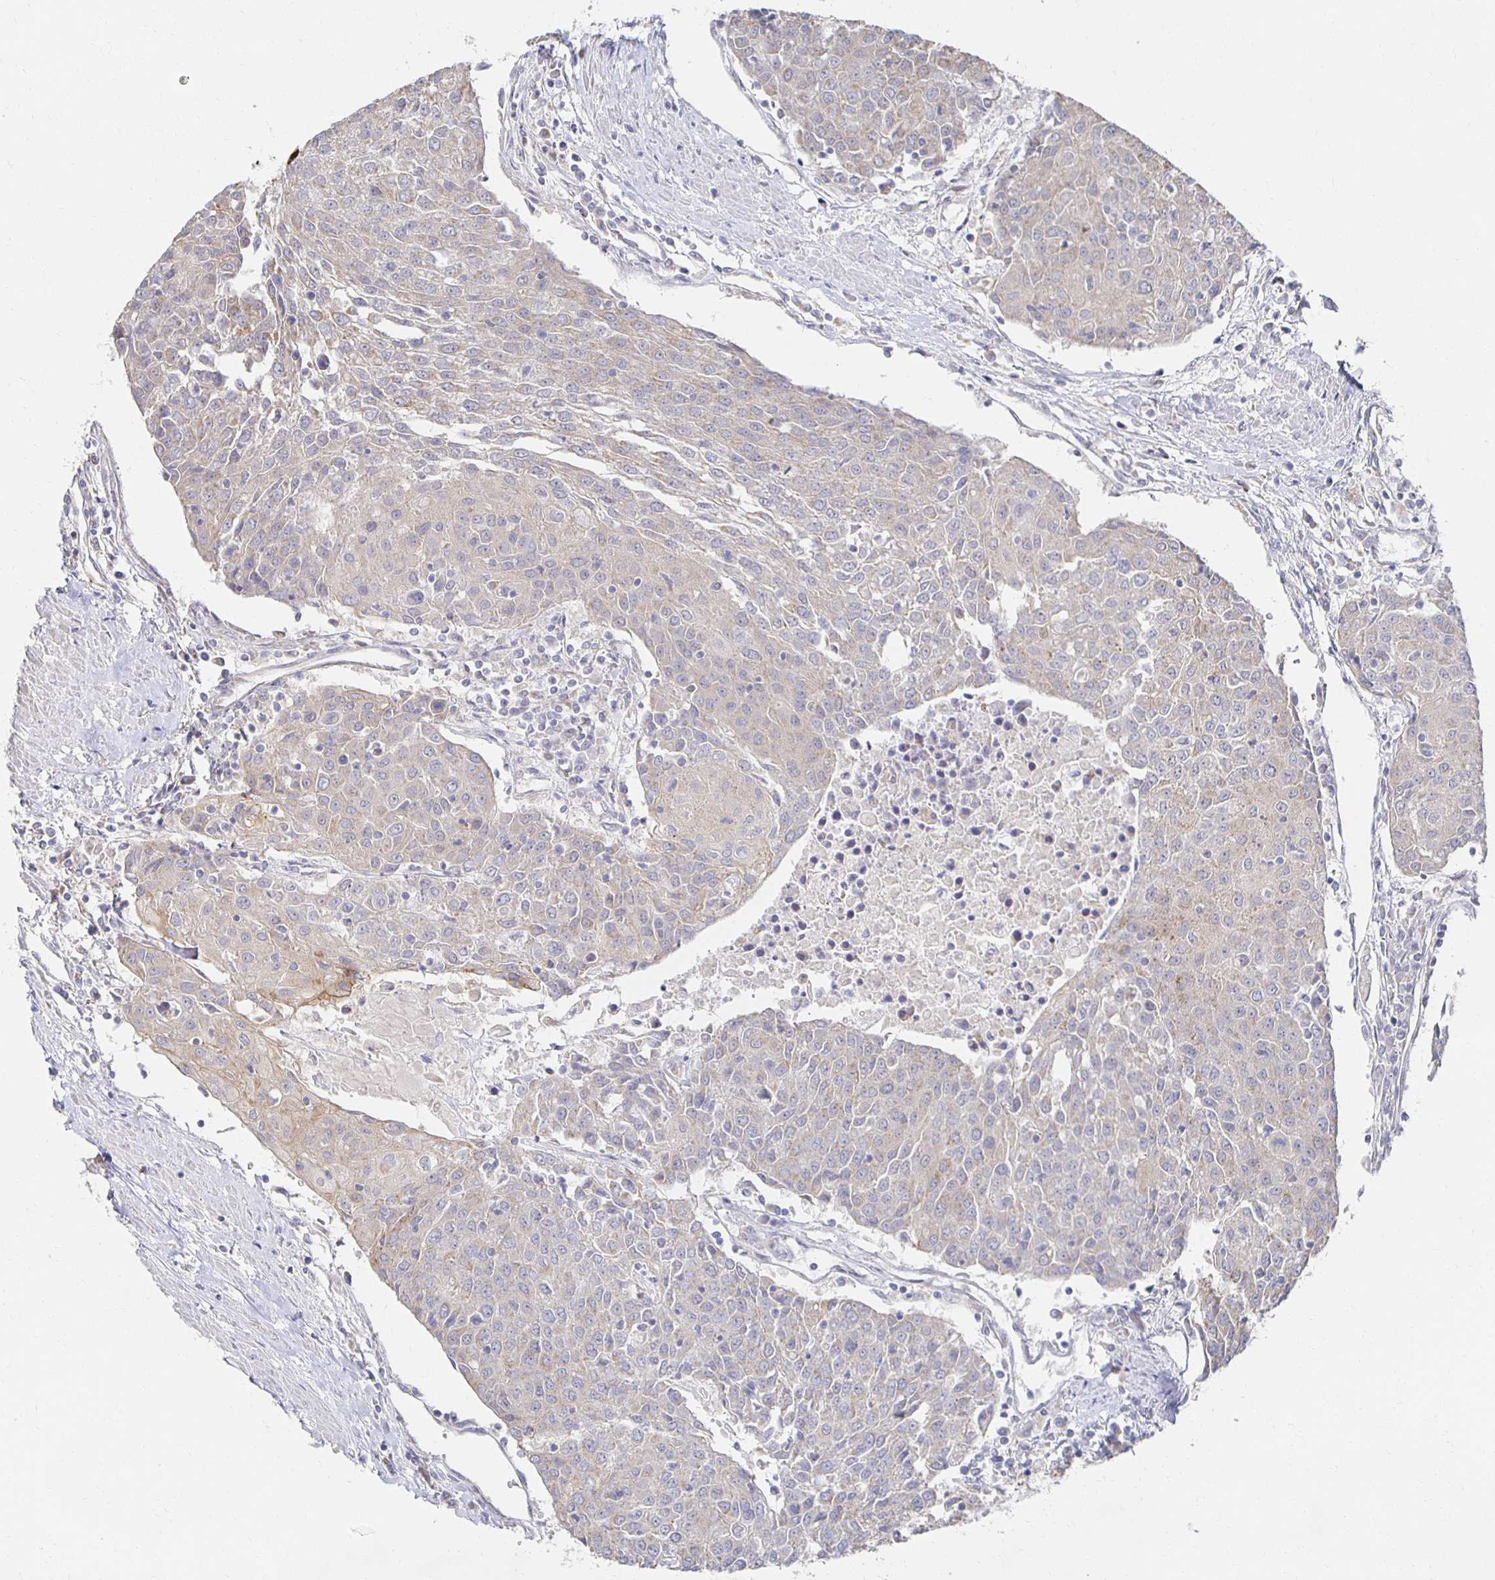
{"staining": {"intensity": "weak", "quantity": "<25%", "location": "cytoplasmic/membranous"}, "tissue": "urothelial cancer", "cell_type": "Tumor cells", "image_type": "cancer", "snomed": [{"axis": "morphology", "description": "Urothelial carcinoma, High grade"}, {"axis": "topography", "description": "Urinary bladder"}], "caption": "There is no significant staining in tumor cells of urothelial cancer. (Stains: DAB (3,3'-diaminobenzidine) immunohistochemistry with hematoxylin counter stain, Microscopy: brightfield microscopy at high magnification).", "gene": "NKX2-8", "patient": {"sex": "female", "age": 85}}